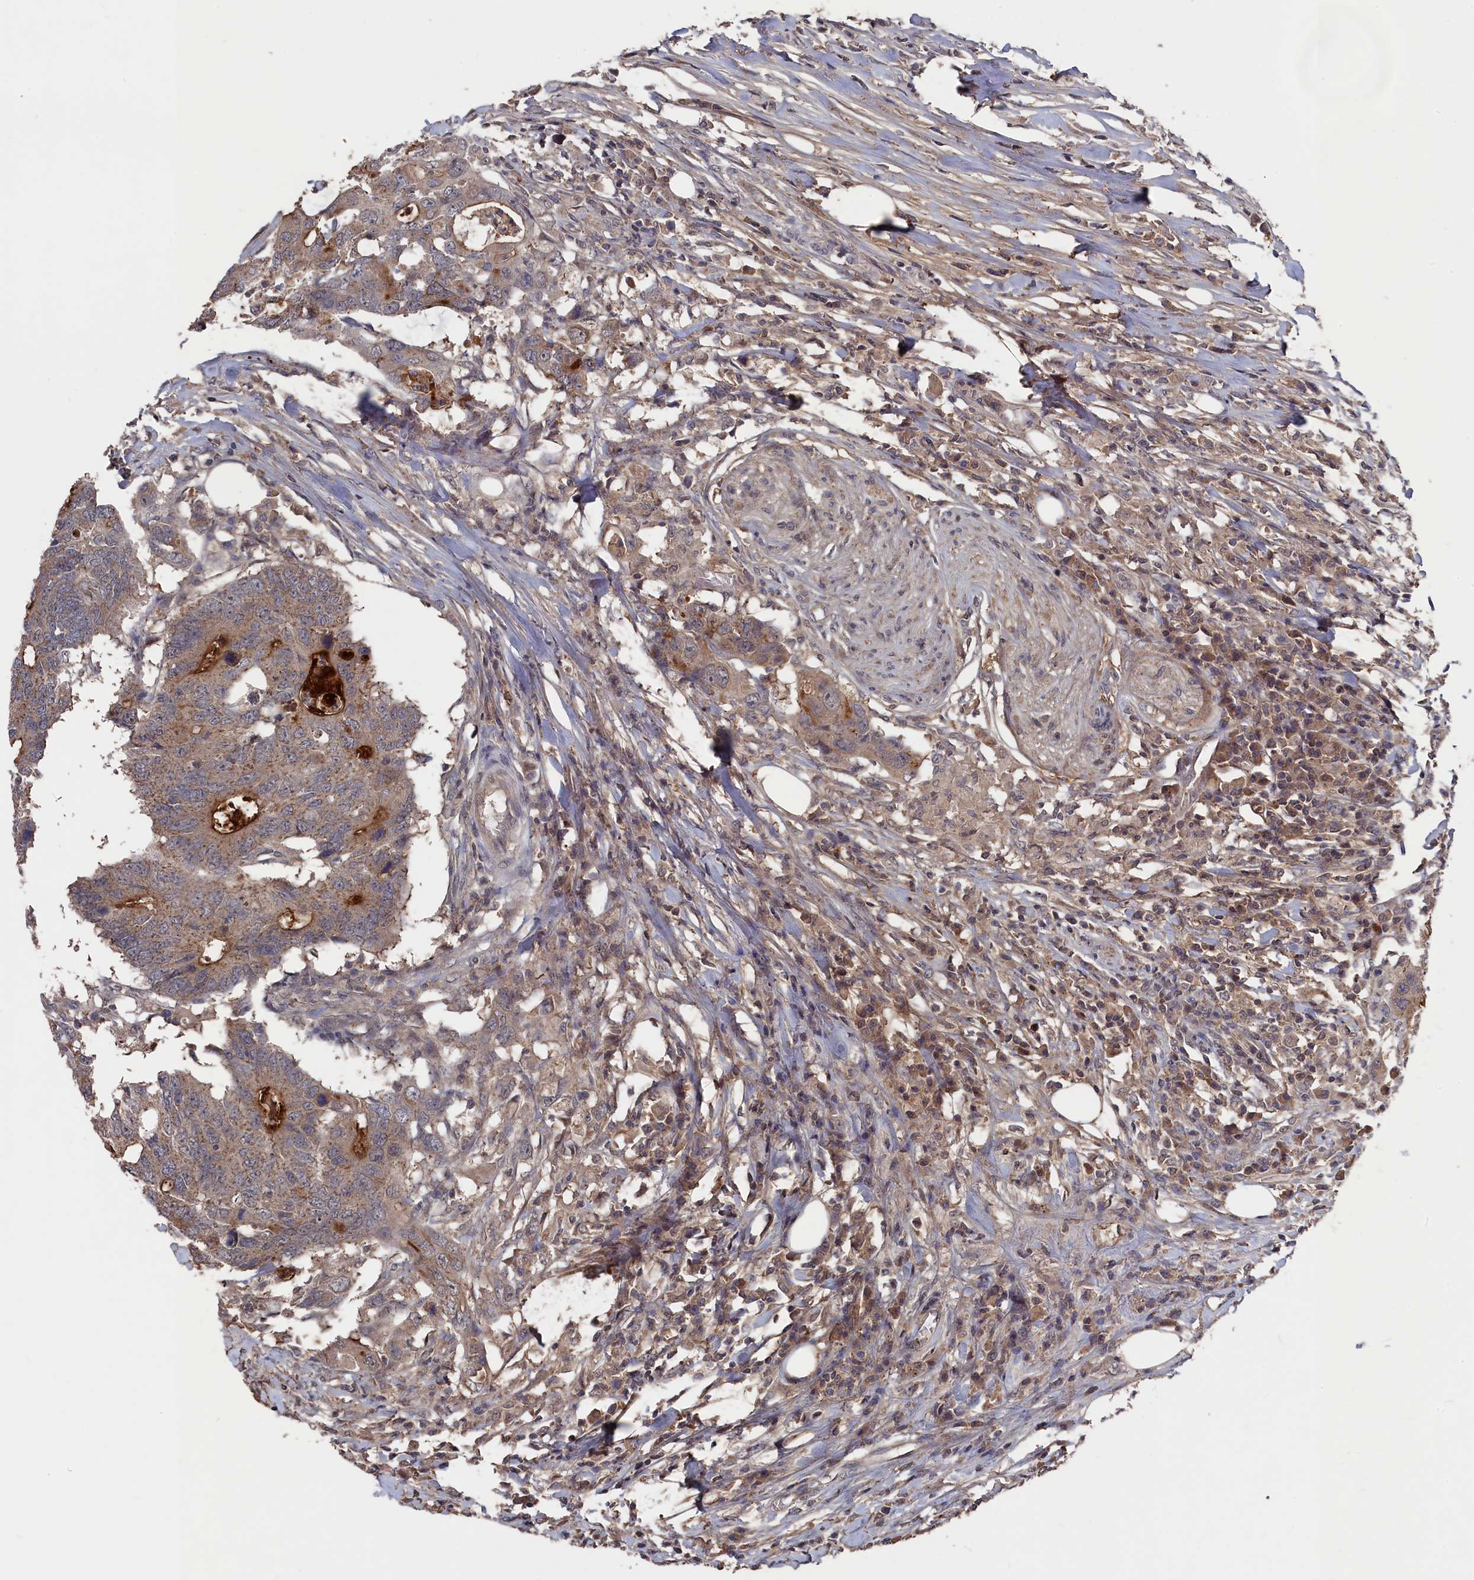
{"staining": {"intensity": "strong", "quantity": "<25%", "location": "cytoplasmic/membranous"}, "tissue": "colorectal cancer", "cell_type": "Tumor cells", "image_type": "cancer", "snomed": [{"axis": "morphology", "description": "Adenocarcinoma, NOS"}, {"axis": "topography", "description": "Colon"}], "caption": "Immunohistochemistry photomicrograph of neoplastic tissue: human adenocarcinoma (colorectal) stained using immunohistochemistry (IHC) displays medium levels of strong protein expression localized specifically in the cytoplasmic/membranous of tumor cells, appearing as a cytoplasmic/membranous brown color.", "gene": "TMC5", "patient": {"sex": "male", "age": 71}}